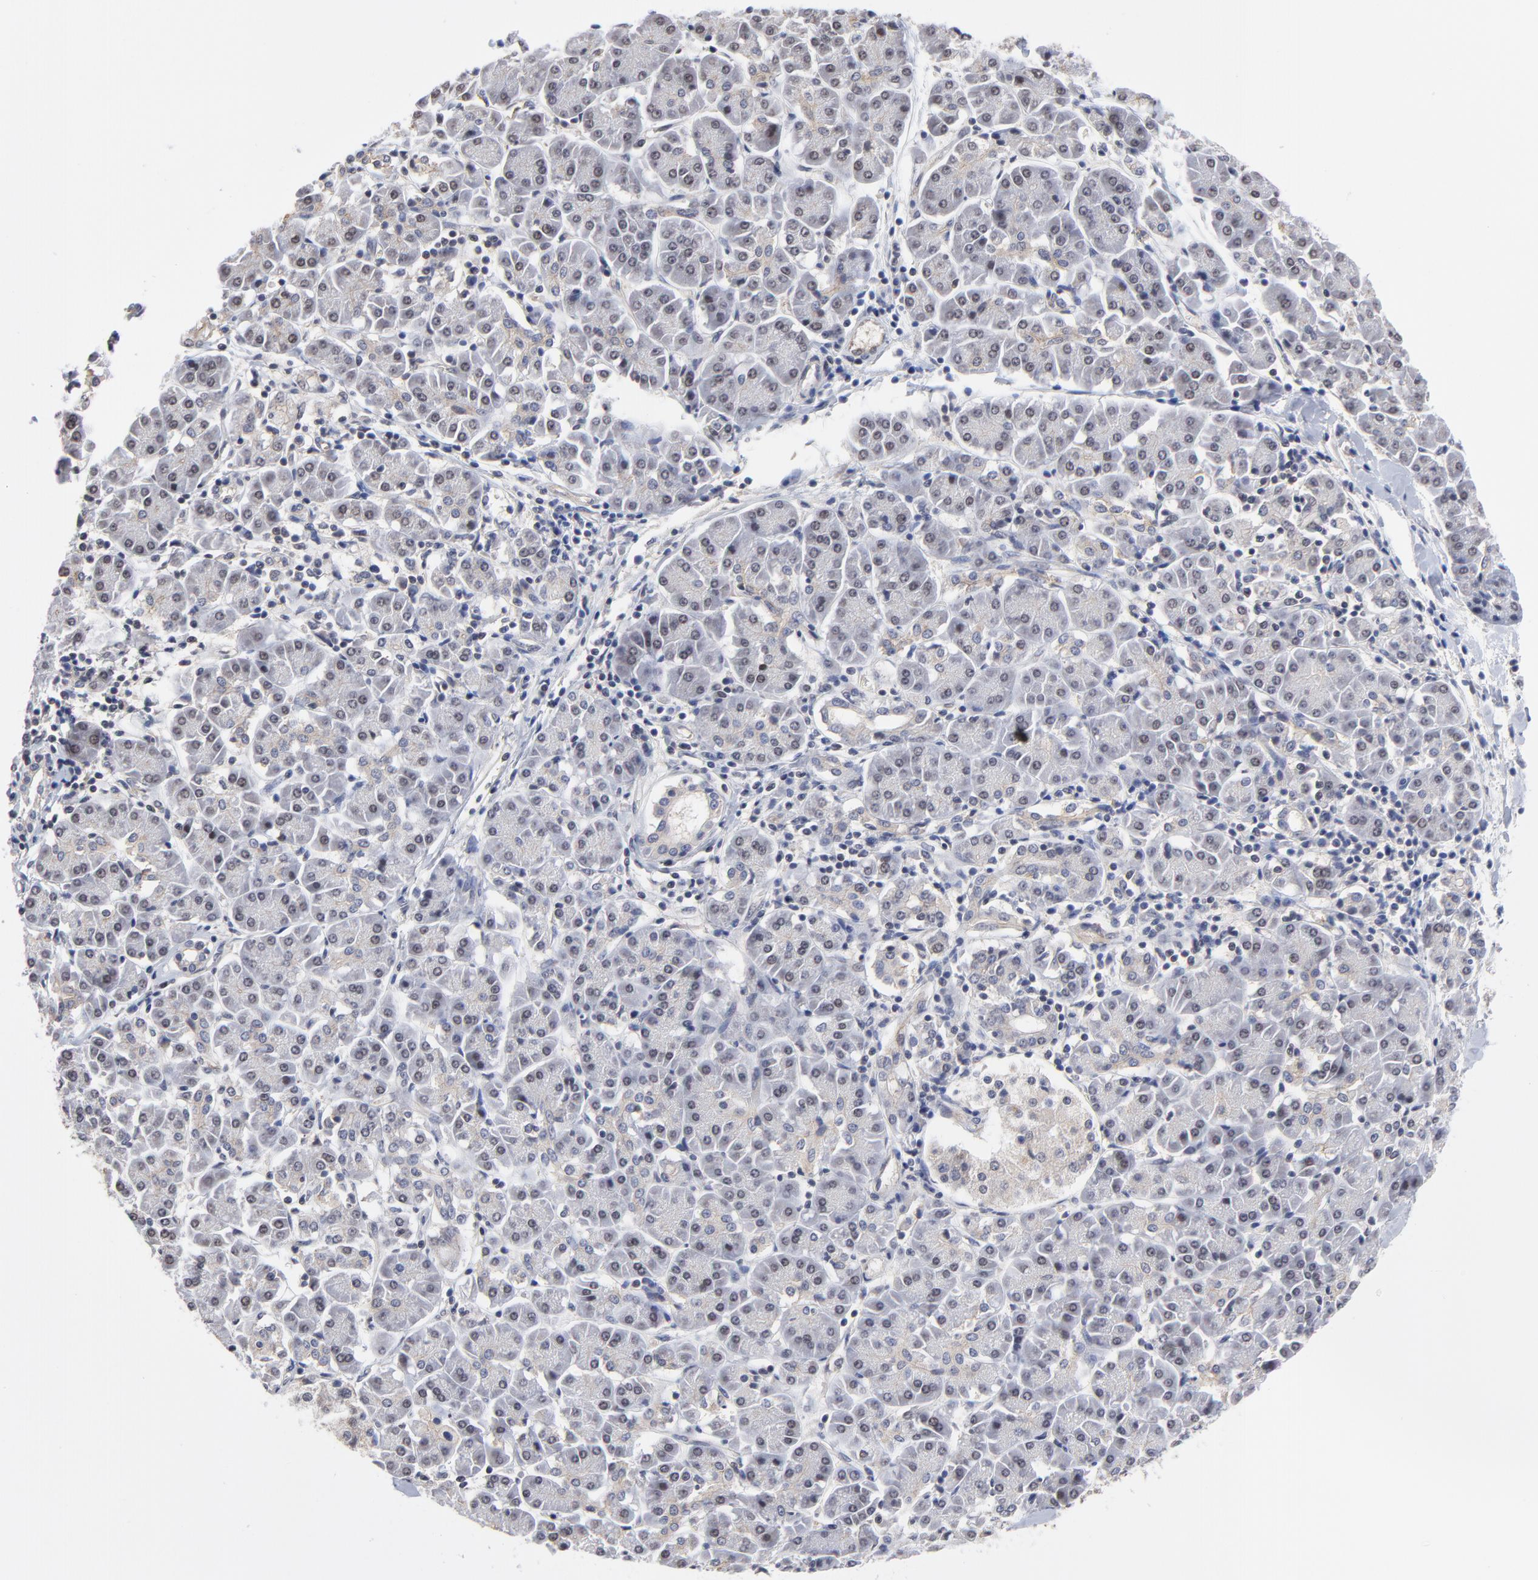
{"staining": {"intensity": "weak", "quantity": ">75%", "location": "cytoplasmic/membranous"}, "tissue": "pancreatic cancer", "cell_type": "Tumor cells", "image_type": "cancer", "snomed": [{"axis": "morphology", "description": "Adenocarcinoma, NOS"}, {"axis": "topography", "description": "Pancreas"}], "caption": "IHC staining of adenocarcinoma (pancreatic), which demonstrates low levels of weak cytoplasmic/membranous staining in about >75% of tumor cells indicating weak cytoplasmic/membranous protein staining. The staining was performed using DAB (3,3'-diaminobenzidine) (brown) for protein detection and nuclei were counterstained in hematoxylin (blue).", "gene": "ZNF157", "patient": {"sex": "female", "age": 57}}